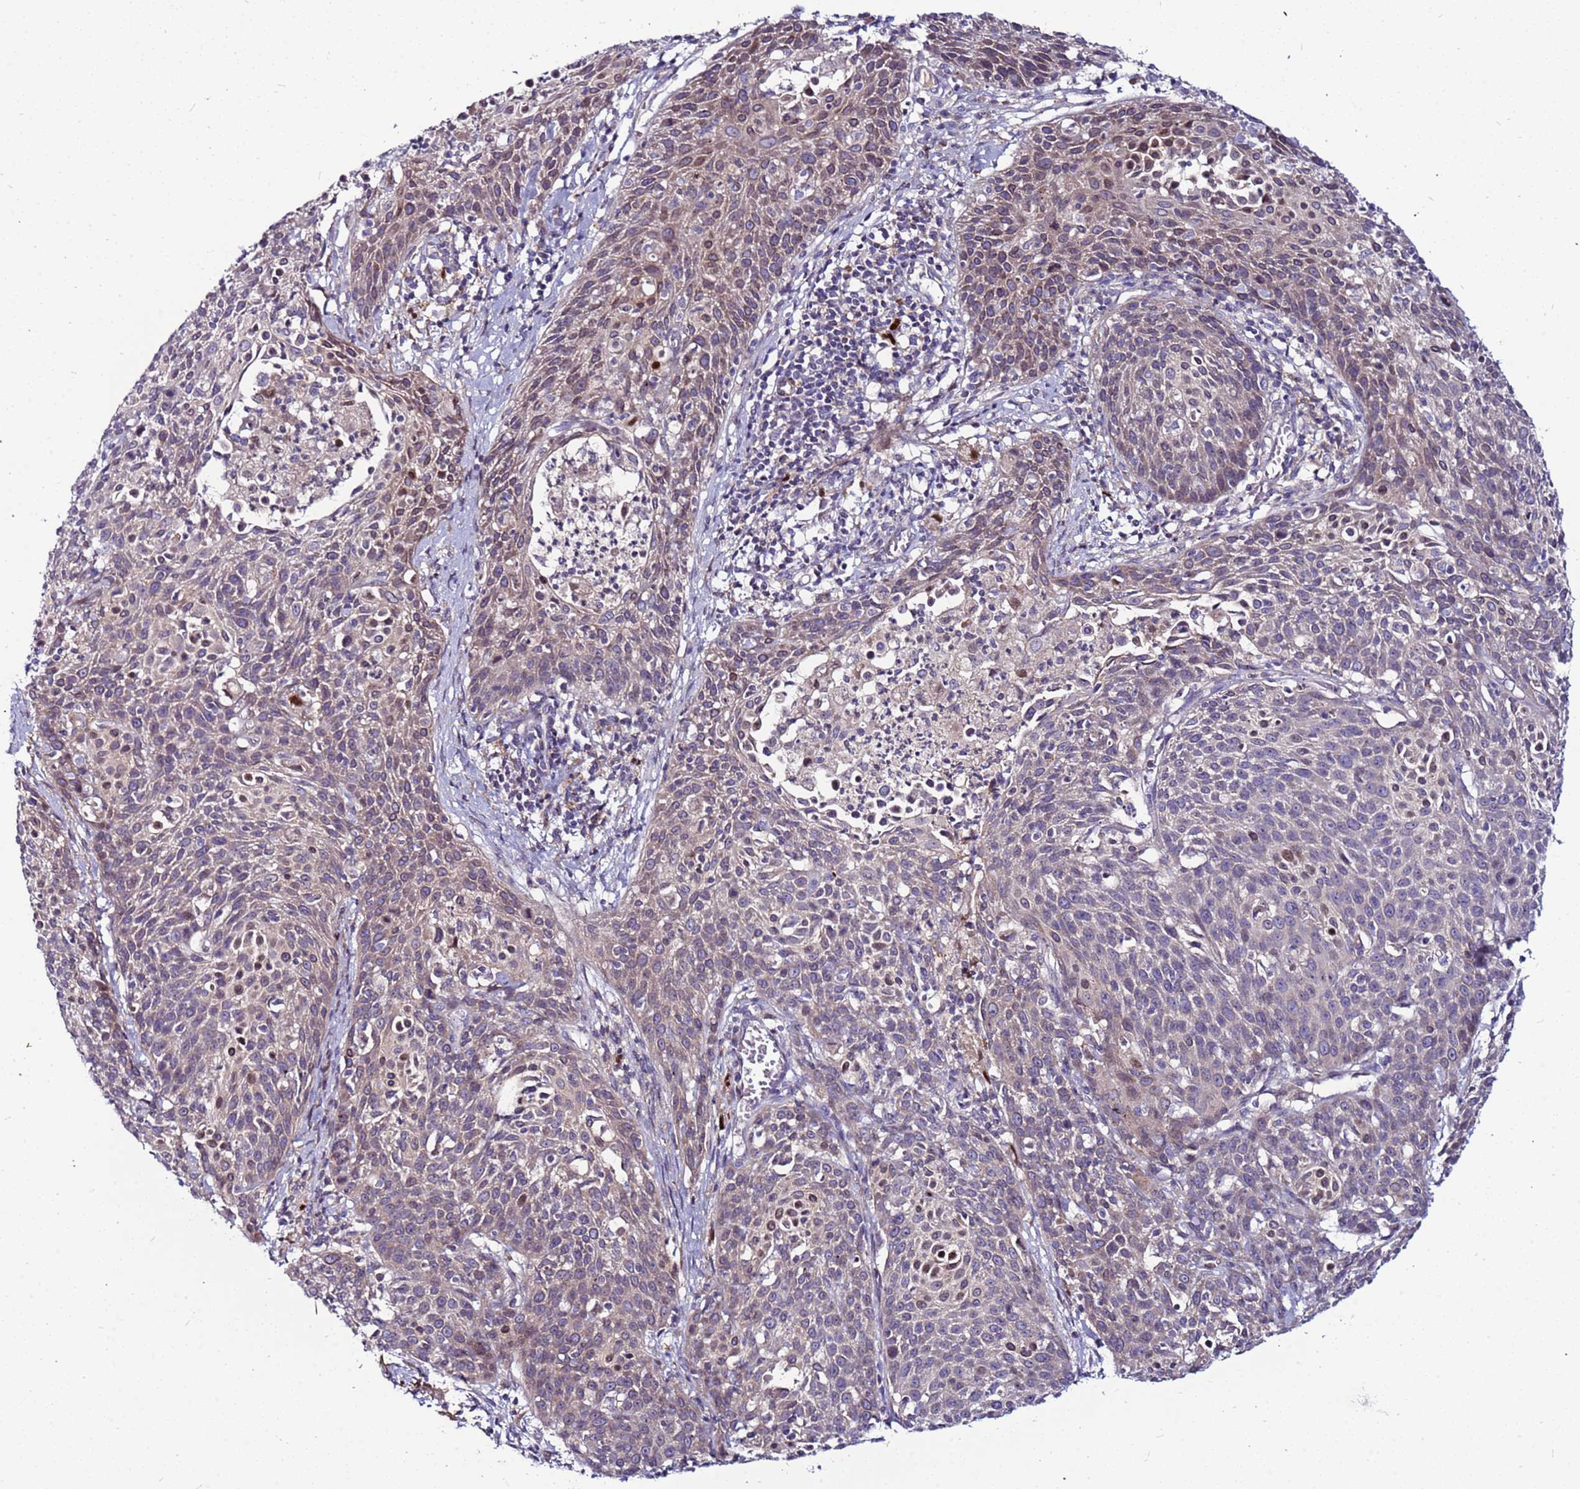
{"staining": {"intensity": "weak", "quantity": "25%-75%", "location": "cytoplasmic/membranous"}, "tissue": "cervical cancer", "cell_type": "Tumor cells", "image_type": "cancer", "snomed": [{"axis": "morphology", "description": "Squamous cell carcinoma, NOS"}, {"axis": "topography", "description": "Cervix"}], "caption": "Cervical squamous cell carcinoma stained for a protein exhibits weak cytoplasmic/membranous positivity in tumor cells. (DAB IHC, brown staining for protein, blue staining for nuclei).", "gene": "CCDC71", "patient": {"sex": "female", "age": 38}}